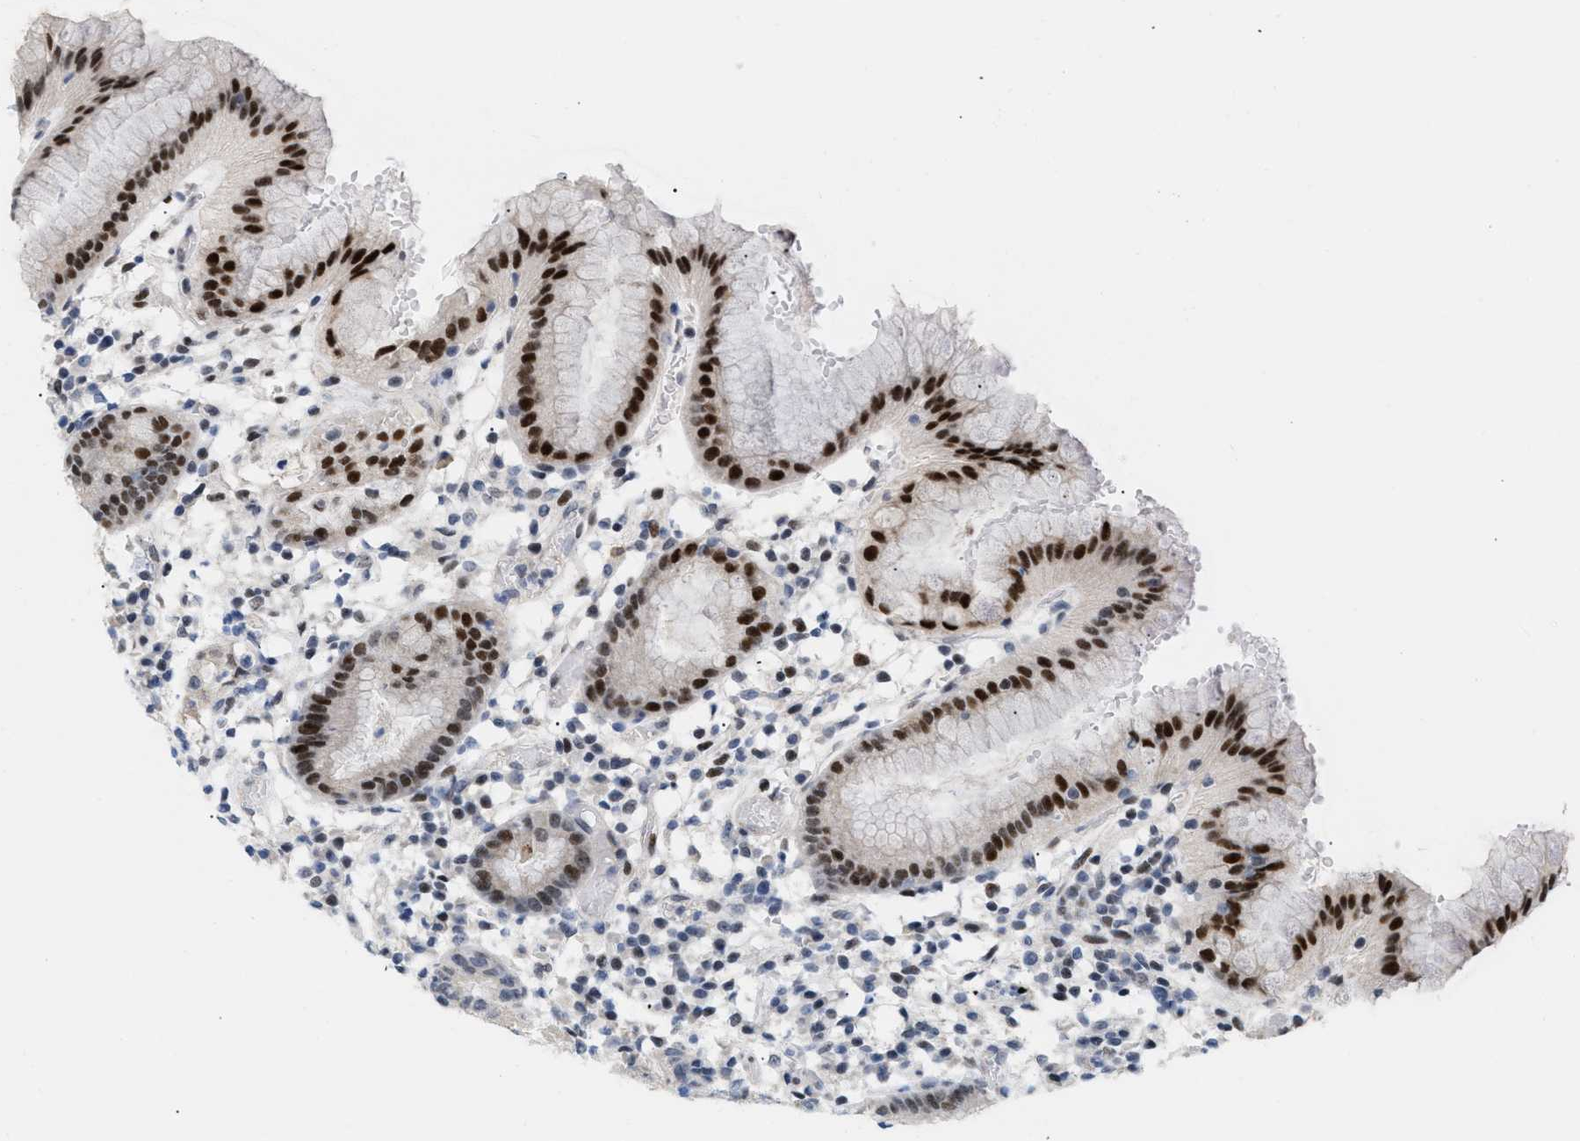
{"staining": {"intensity": "strong", "quantity": "<25%", "location": "nuclear"}, "tissue": "stomach", "cell_type": "Glandular cells", "image_type": "normal", "snomed": [{"axis": "morphology", "description": "Normal tissue, NOS"}, {"axis": "topography", "description": "Stomach"}, {"axis": "topography", "description": "Stomach, lower"}], "caption": "The image exhibits staining of benign stomach, revealing strong nuclear protein expression (brown color) within glandular cells. (Stains: DAB in brown, nuclei in blue, Microscopy: brightfield microscopy at high magnification).", "gene": "PPARD", "patient": {"sex": "female", "age": 75}}